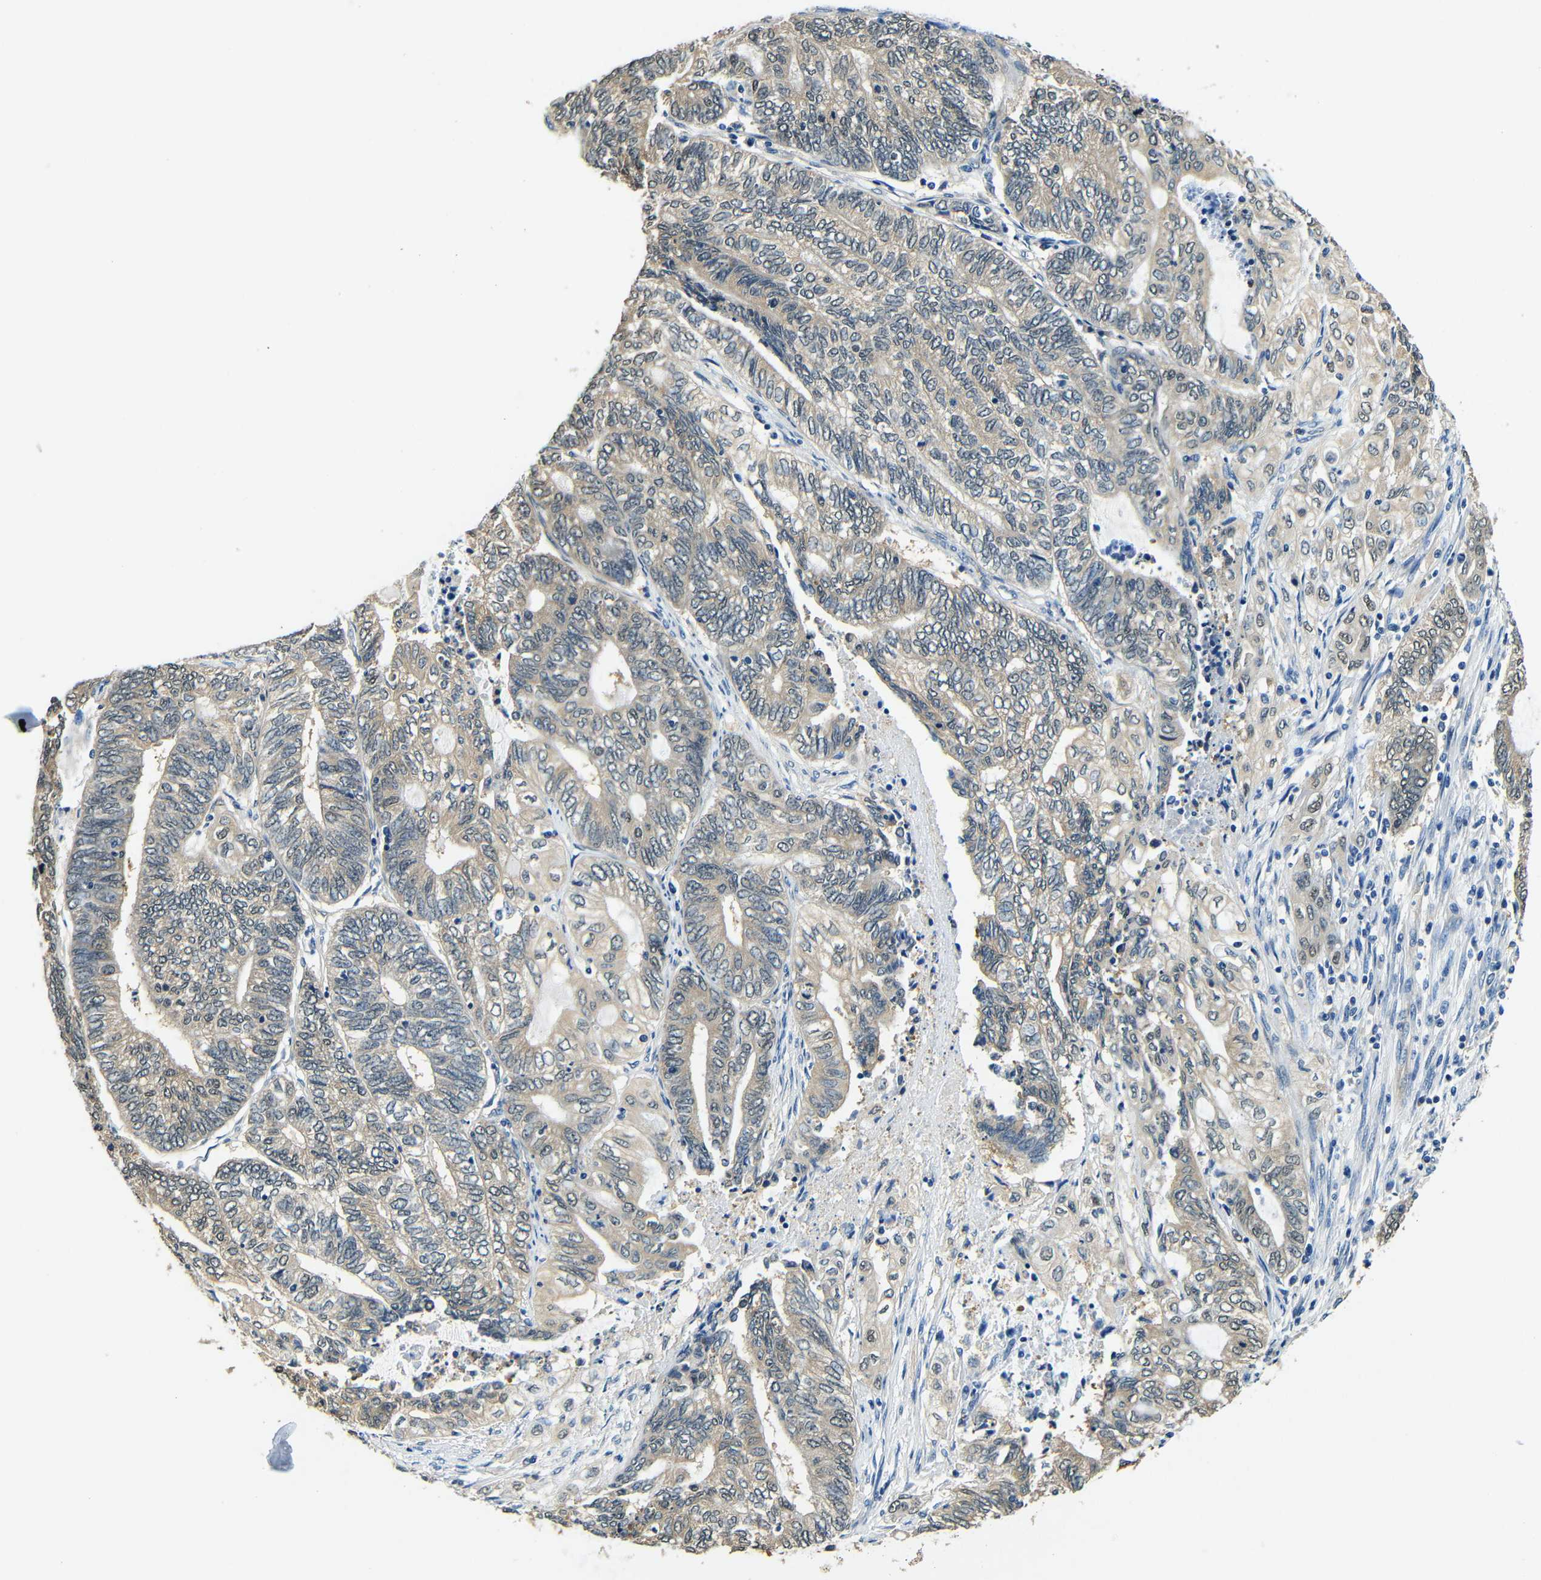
{"staining": {"intensity": "weak", "quantity": ">75%", "location": "cytoplasmic/membranous"}, "tissue": "endometrial cancer", "cell_type": "Tumor cells", "image_type": "cancer", "snomed": [{"axis": "morphology", "description": "Adenocarcinoma, NOS"}, {"axis": "topography", "description": "Uterus"}, {"axis": "topography", "description": "Endometrium"}], "caption": "Approximately >75% of tumor cells in human endometrial adenocarcinoma show weak cytoplasmic/membranous protein staining as visualized by brown immunohistochemical staining.", "gene": "ADAP1", "patient": {"sex": "female", "age": 70}}